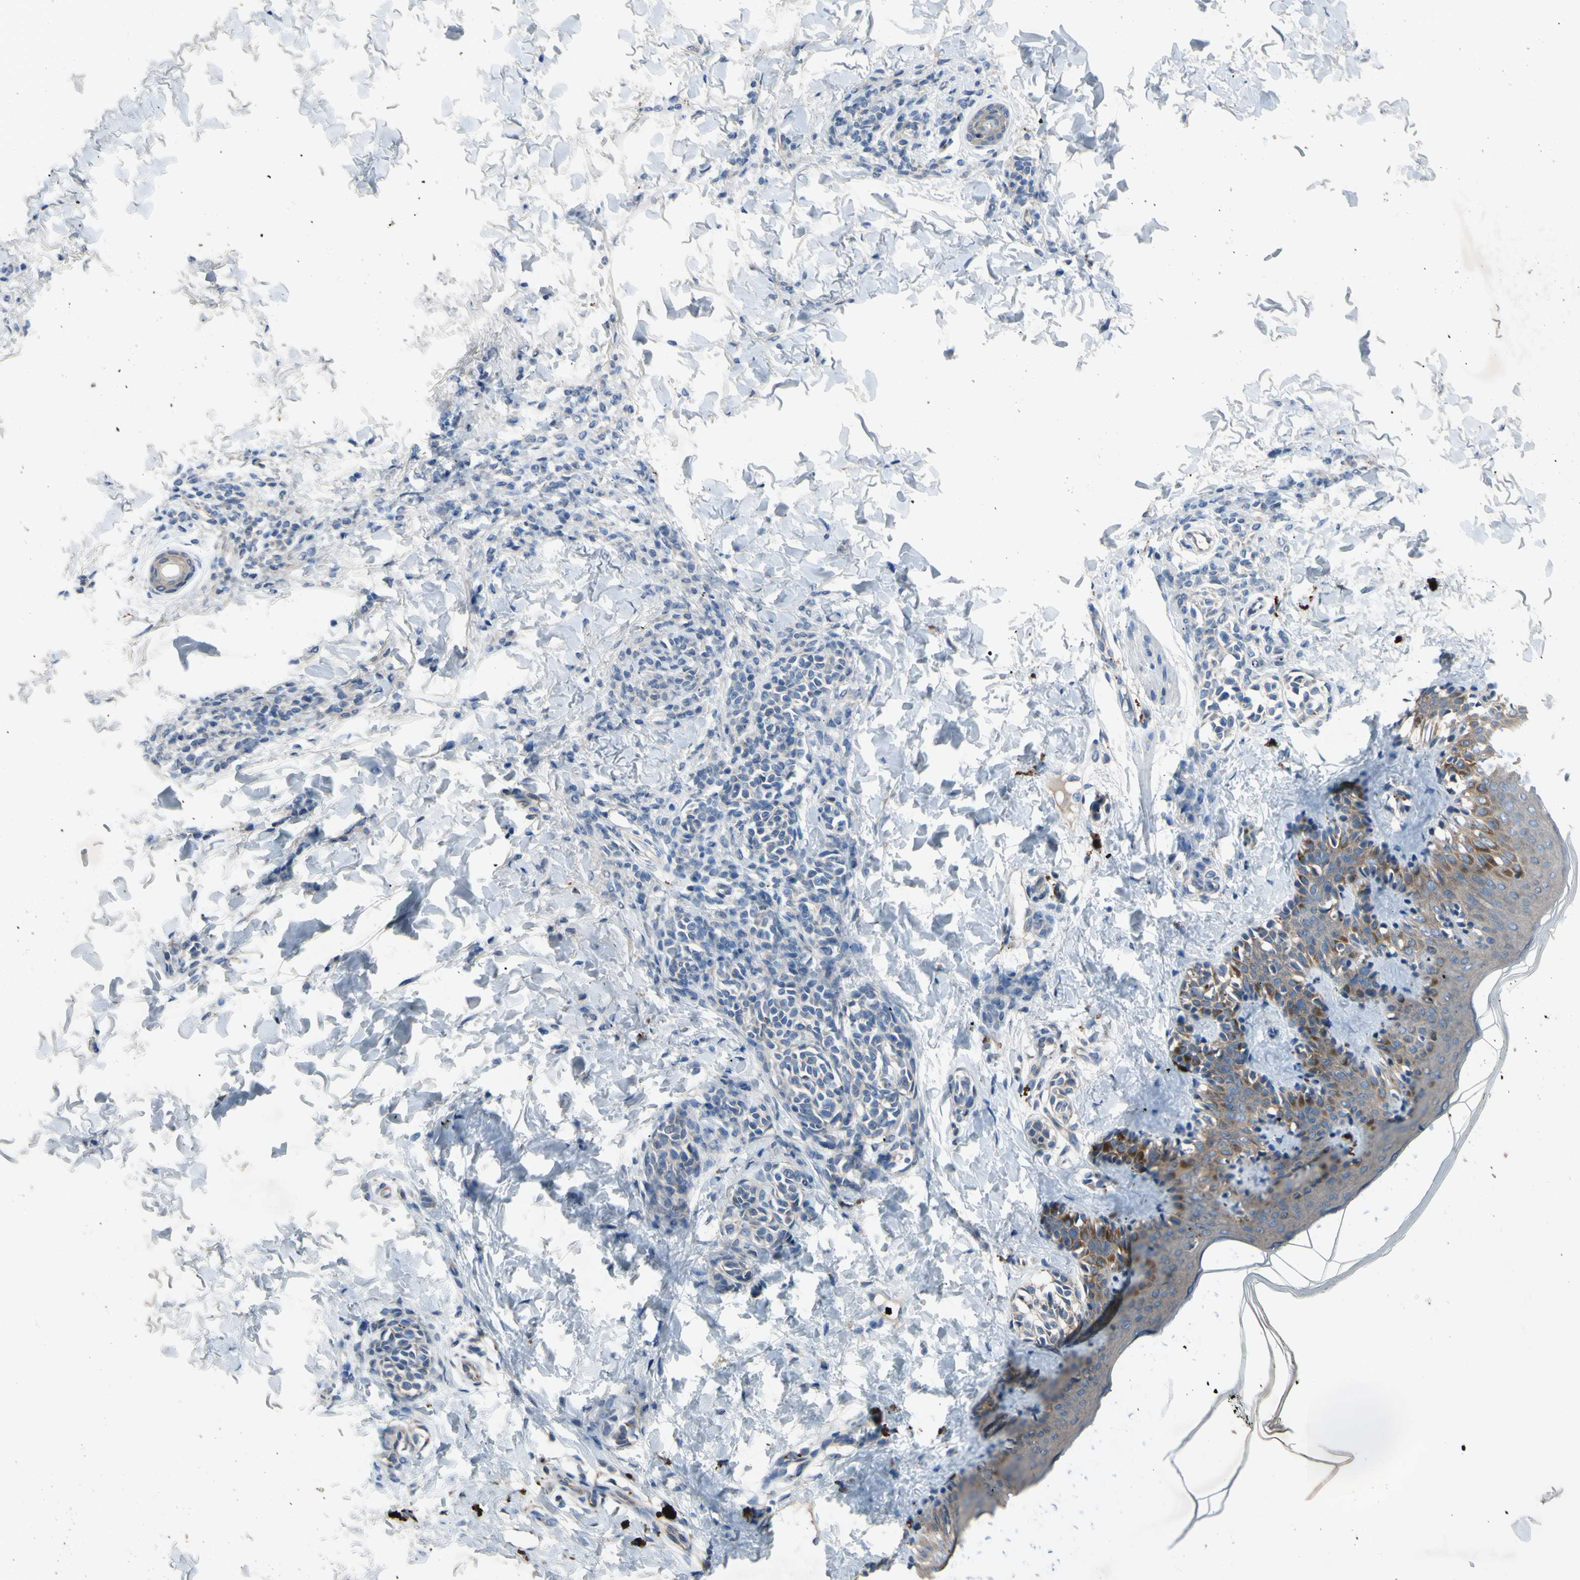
{"staining": {"intensity": "negative", "quantity": "none", "location": "none"}, "tissue": "skin", "cell_type": "Fibroblasts", "image_type": "normal", "snomed": [{"axis": "morphology", "description": "Normal tissue, NOS"}, {"axis": "topography", "description": "Skin"}], "caption": "High magnification brightfield microscopy of unremarkable skin stained with DAB (3,3'-diaminobenzidine) (brown) and counterstained with hematoxylin (blue): fibroblasts show no significant positivity.", "gene": "HILPDA", "patient": {"sex": "male", "age": 16}}